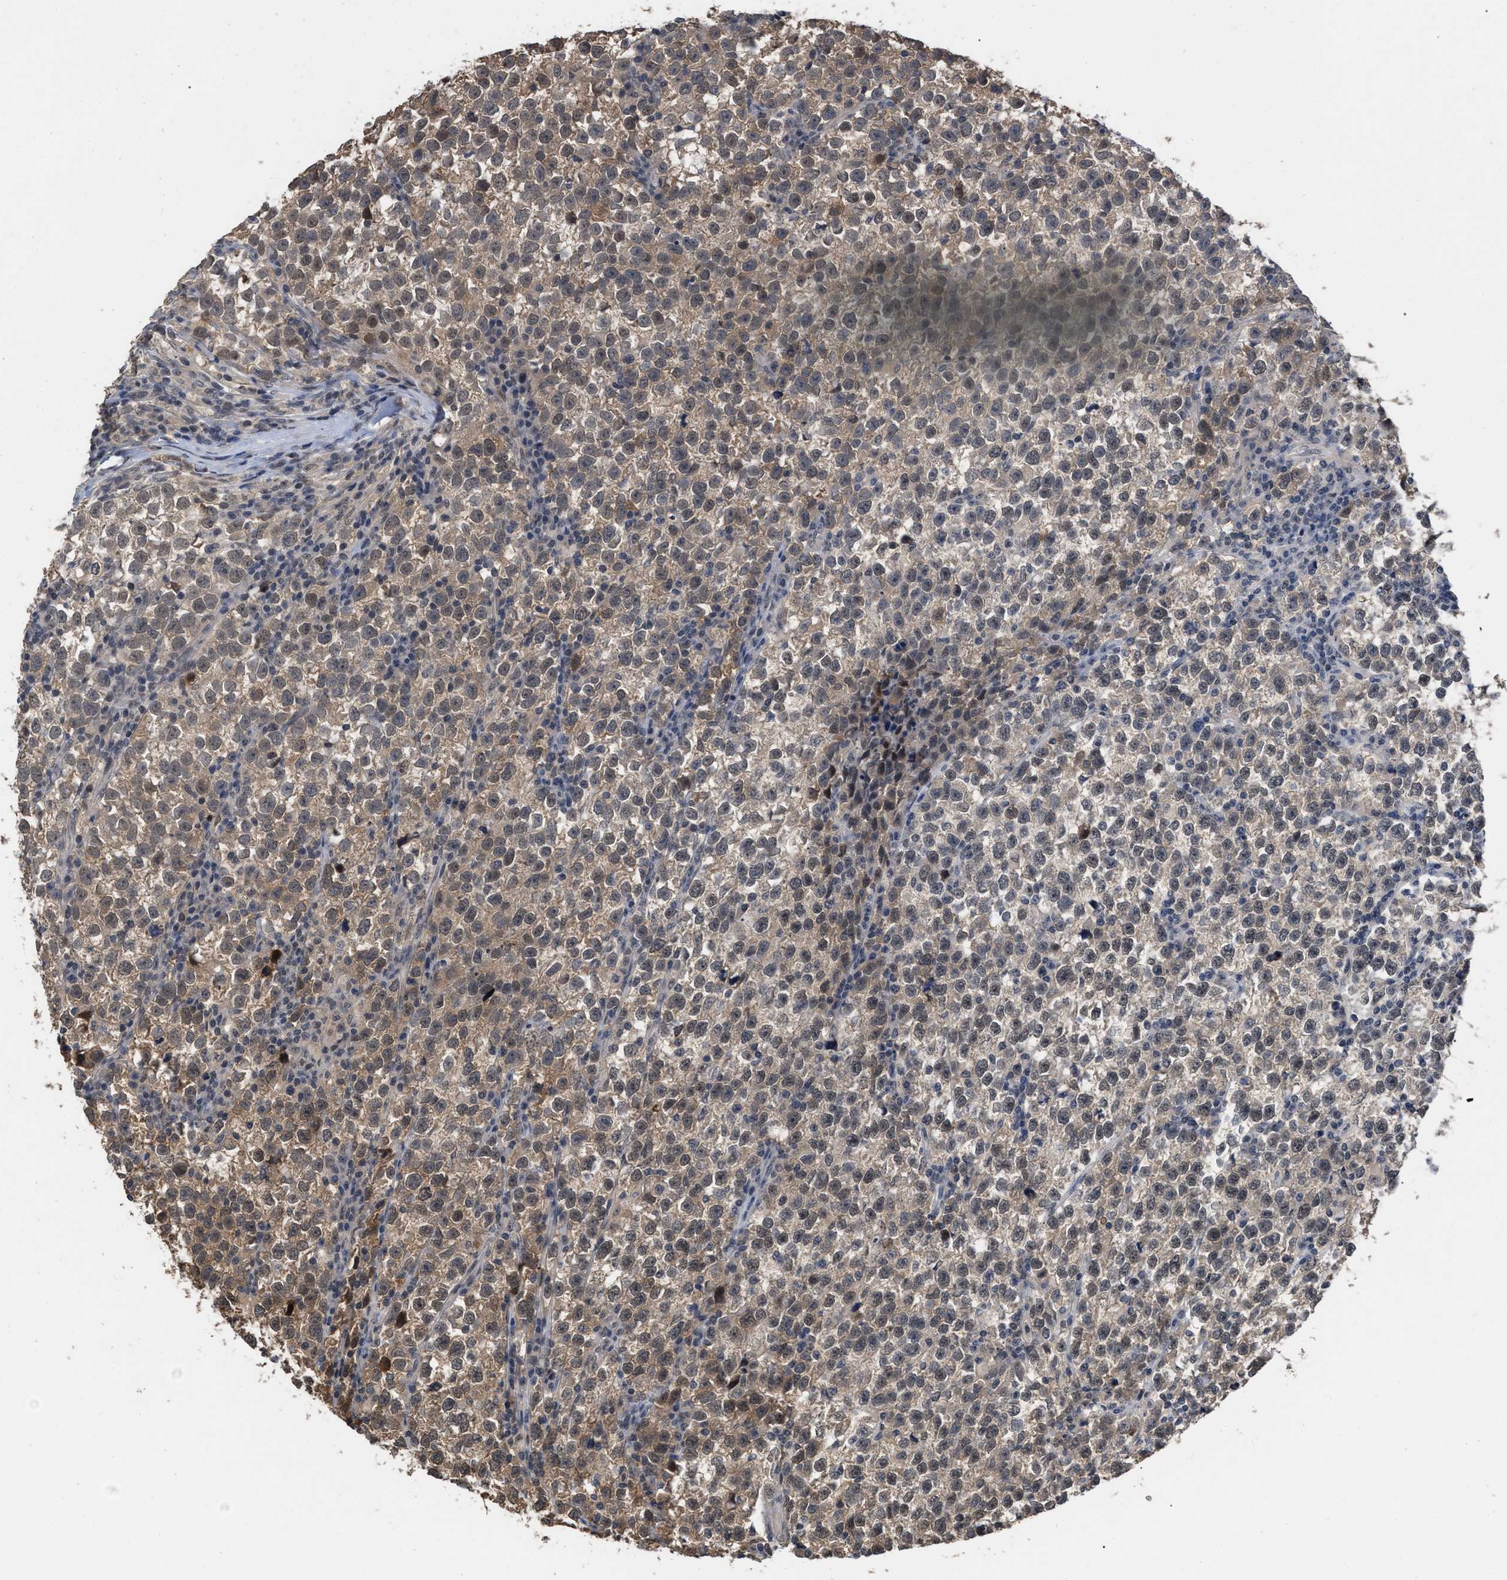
{"staining": {"intensity": "weak", "quantity": ">75%", "location": "cytoplasmic/membranous,nuclear"}, "tissue": "testis cancer", "cell_type": "Tumor cells", "image_type": "cancer", "snomed": [{"axis": "morphology", "description": "Normal tissue, NOS"}, {"axis": "morphology", "description": "Seminoma, NOS"}, {"axis": "topography", "description": "Testis"}], "caption": "Testis cancer (seminoma) stained for a protein (brown) exhibits weak cytoplasmic/membranous and nuclear positive positivity in about >75% of tumor cells.", "gene": "JAZF1", "patient": {"sex": "male", "age": 43}}